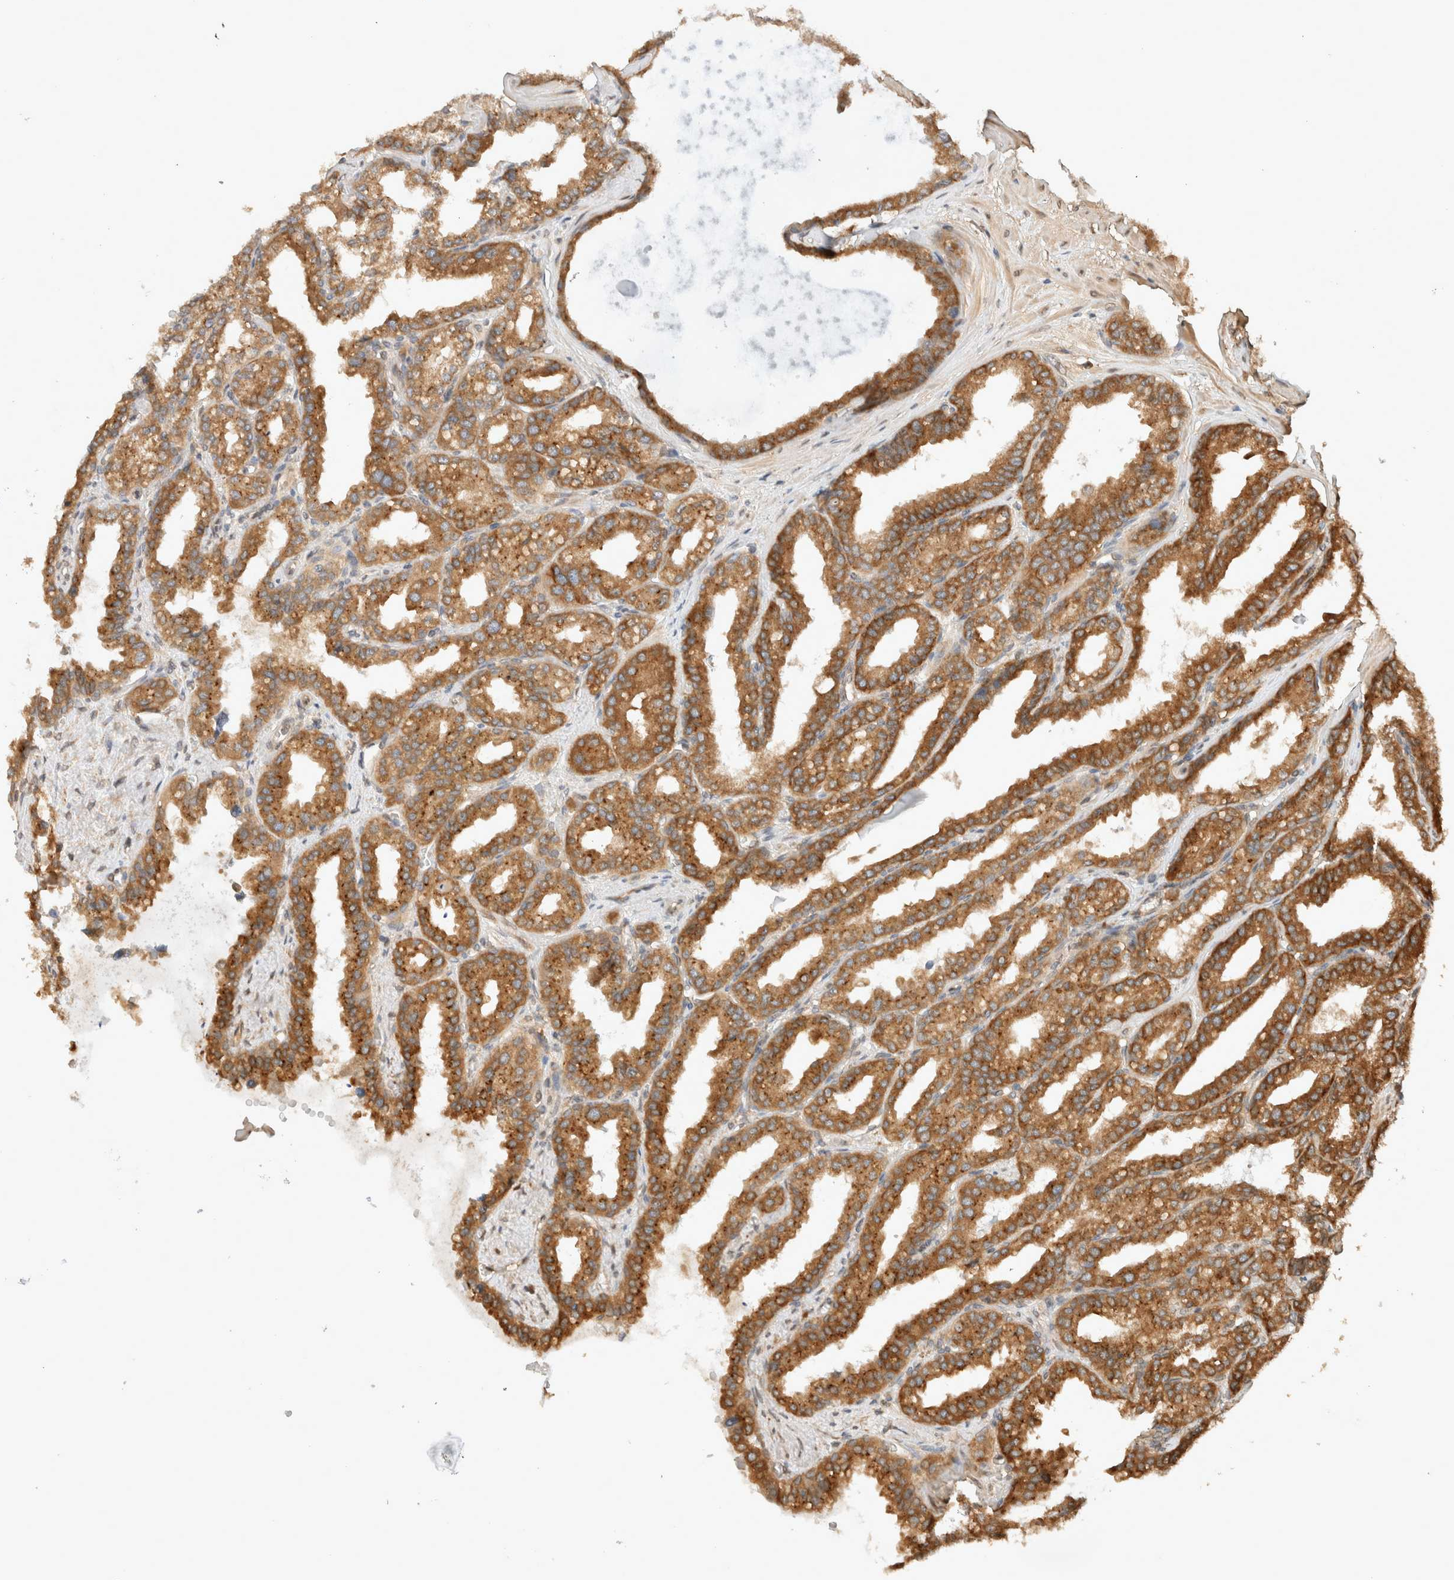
{"staining": {"intensity": "moderate", "quantity": ">75%", "location": "cytoplasmic/membranous"}, "tissue": "seminal vesicle", "cell_type": "Glandular cells", "image_type": "normal", "snomed": [{"axis": "morphology", "description": "Normal tissue, NOS"}, {"axis": "topography", "description": "Prostate"}, {"axis": "topography", "description": "Seminal veicle"}], "caption": "This micrograph demonstrates unremarkable seminal vesicle stained with IHC to label a protein in brown. The cytoplasmic/membranous of glandular cells show moderate positivity for the protein. Nuclei are counter-stained blue.", "gene": "ARFGEF2", "patient": {"sex": "male", "age": 51}}